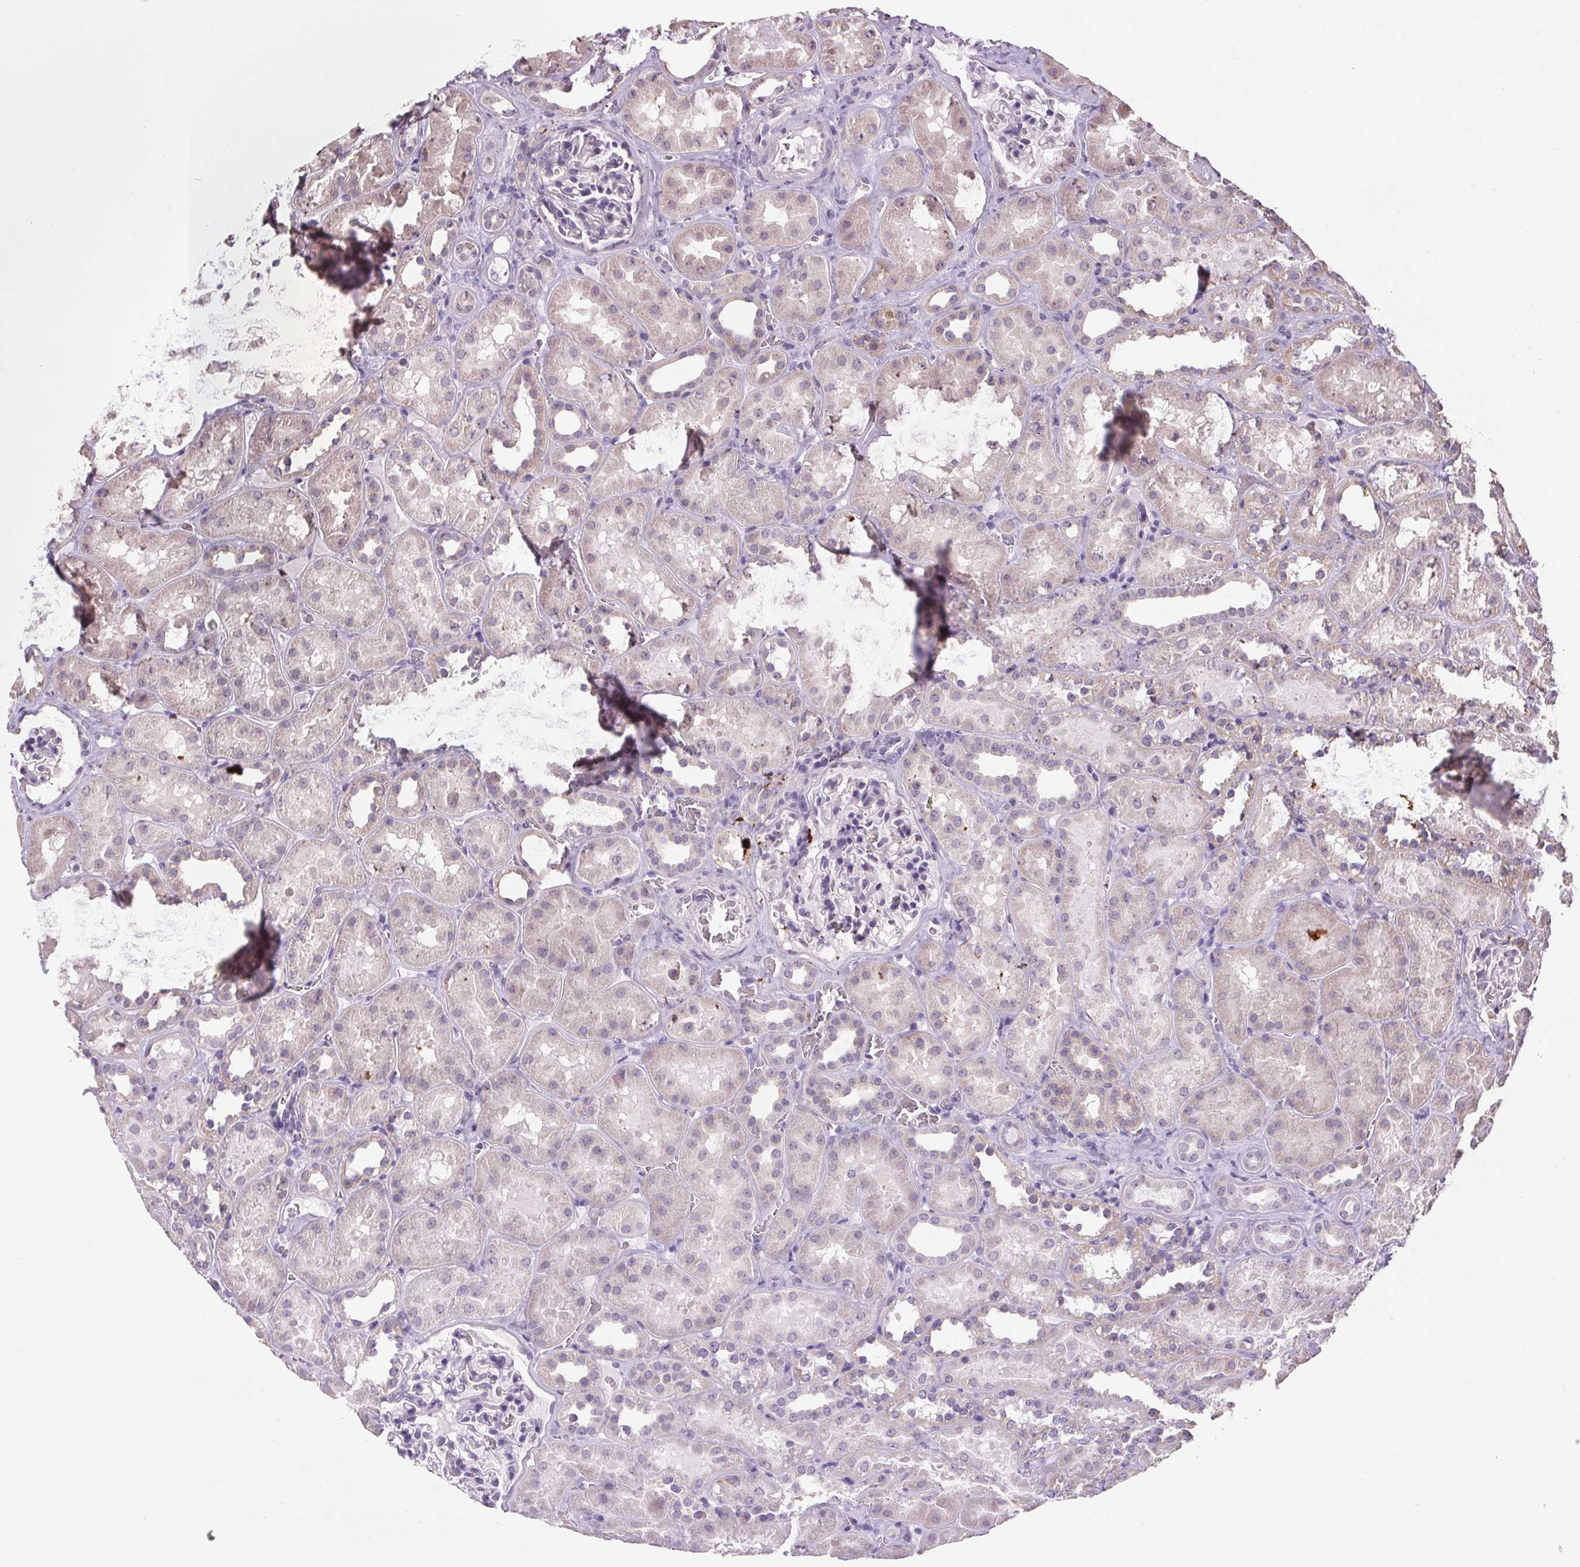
{"staining": {"intensity": "negative", "quantity": "none", "location": "none"}, "tissue": "kidney", "cell_type": "Cells in glomeruli", "image_type": "normal", "snomed": [{"axis": "morphology", "description": "Normal tissue, NOS"}, {"axis": "topography", "description": "Kidney"}], "caption": "Kidney was stained to show a protein in brown. There is no significant staining in cells in glomeruli. (DAB immunohistochemistry (IHC) with hematoxylin counter stain).", "gene": "VWA3B", "patient": {"sex": "female", "age": 41}}